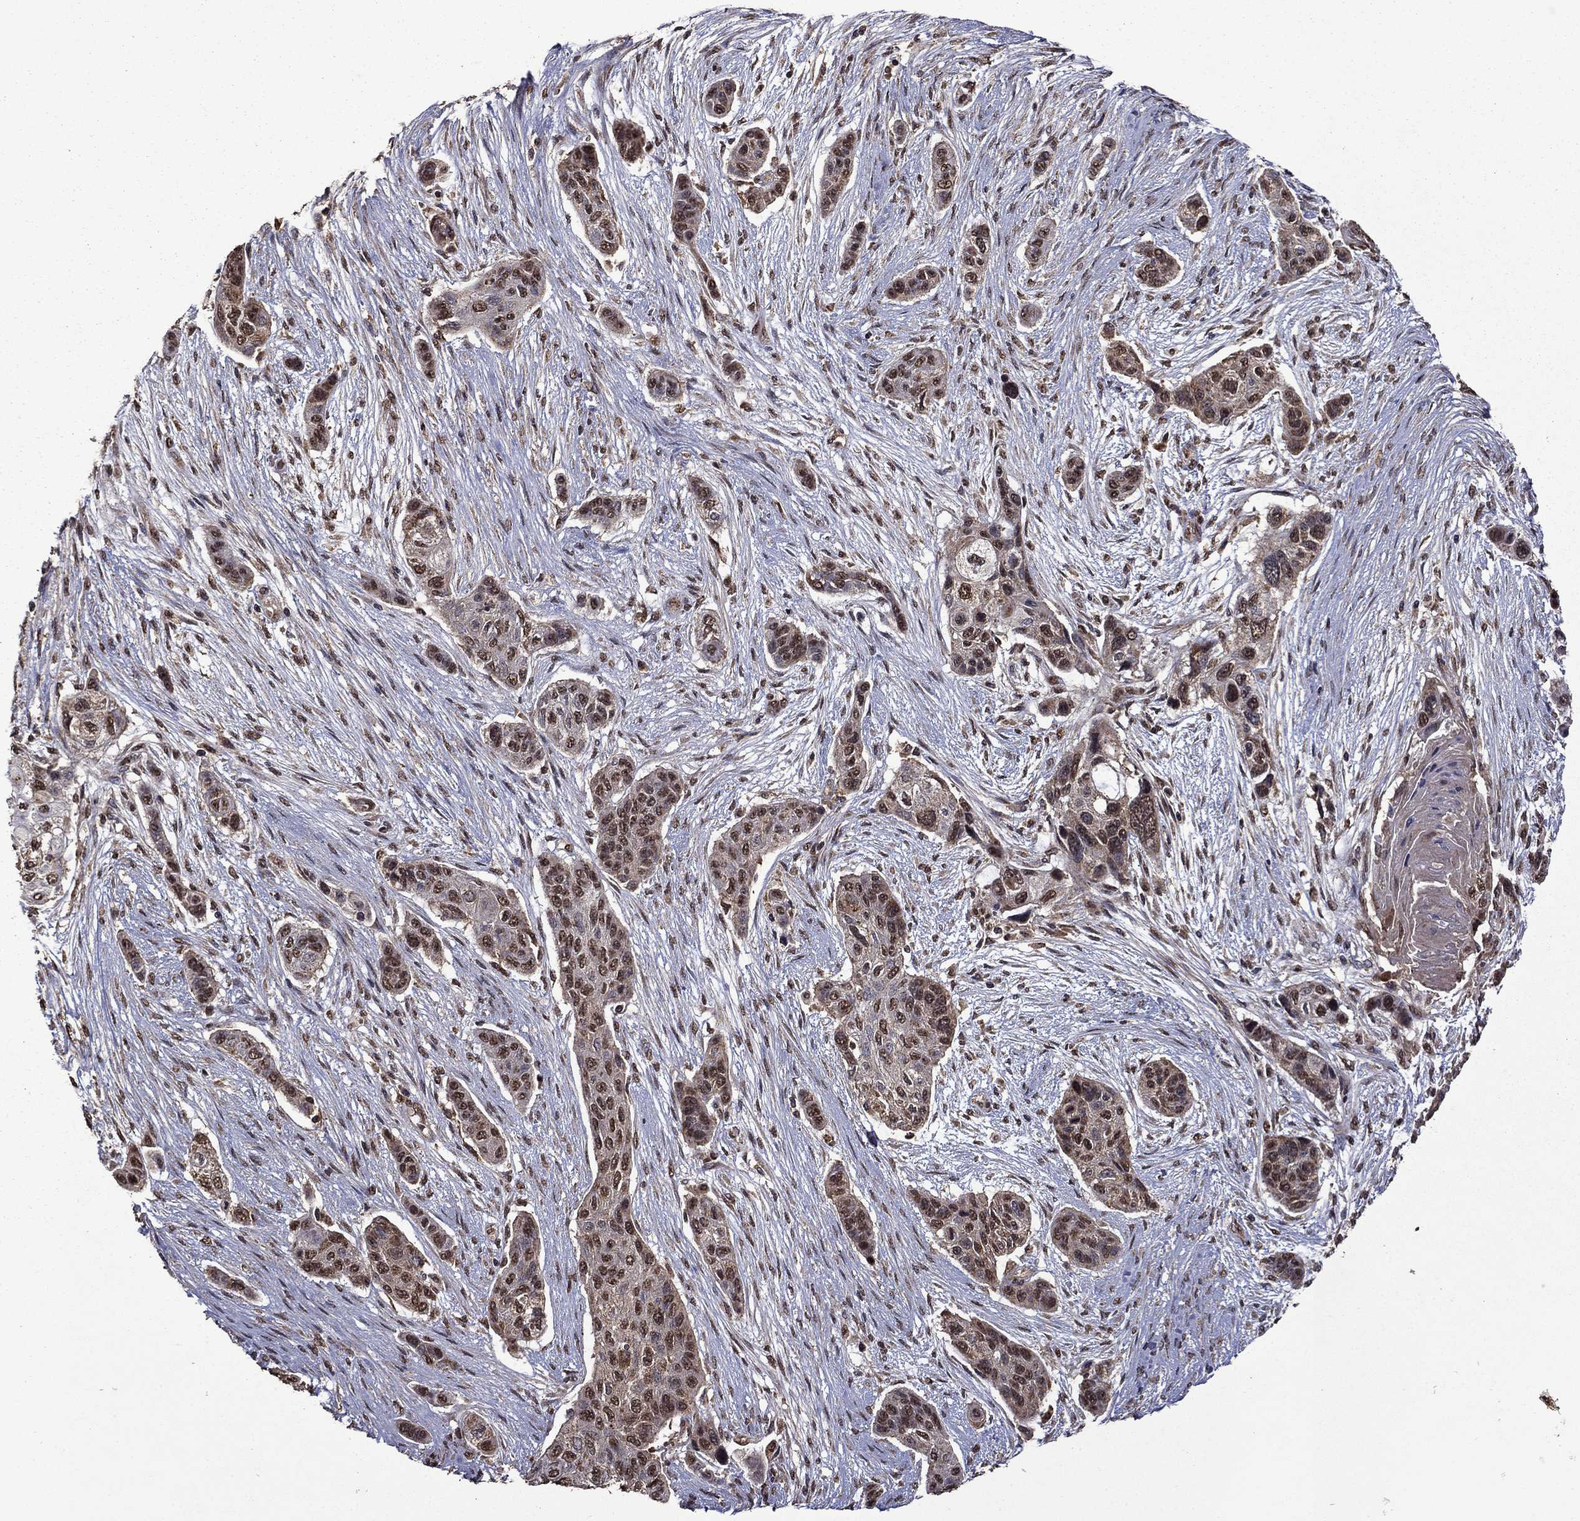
{"staining": {"intensity": "moderate", "quantity": ">75%", "location": "cytoplasmic/membranous,nuclear"}, "tissue": "lung cancer", "cell_type": "Tumor cells", "image_type": "cancer", "snomed": [{"axis": "morphology", "description": "Squamous cell carcinoma, NOS"}, {"axis": "topography", "description": "Lung"}], "caption": "An immunohistochemistry (IHC) image of tumor tissue is shown. Protein staining in brown shows moderate cytoplasmic/membranous and nuclear positivity in squamous cell carcinoma (lung) within tumor cells. The staining is performed using DAB (3,3'-diaminobenzidine) brown chromogen to label protein expression. The nuclei are counter-stained blue using hematoxylin.", "gene": "ITM2B", "patient": {"sex": "male", "age": 69}}